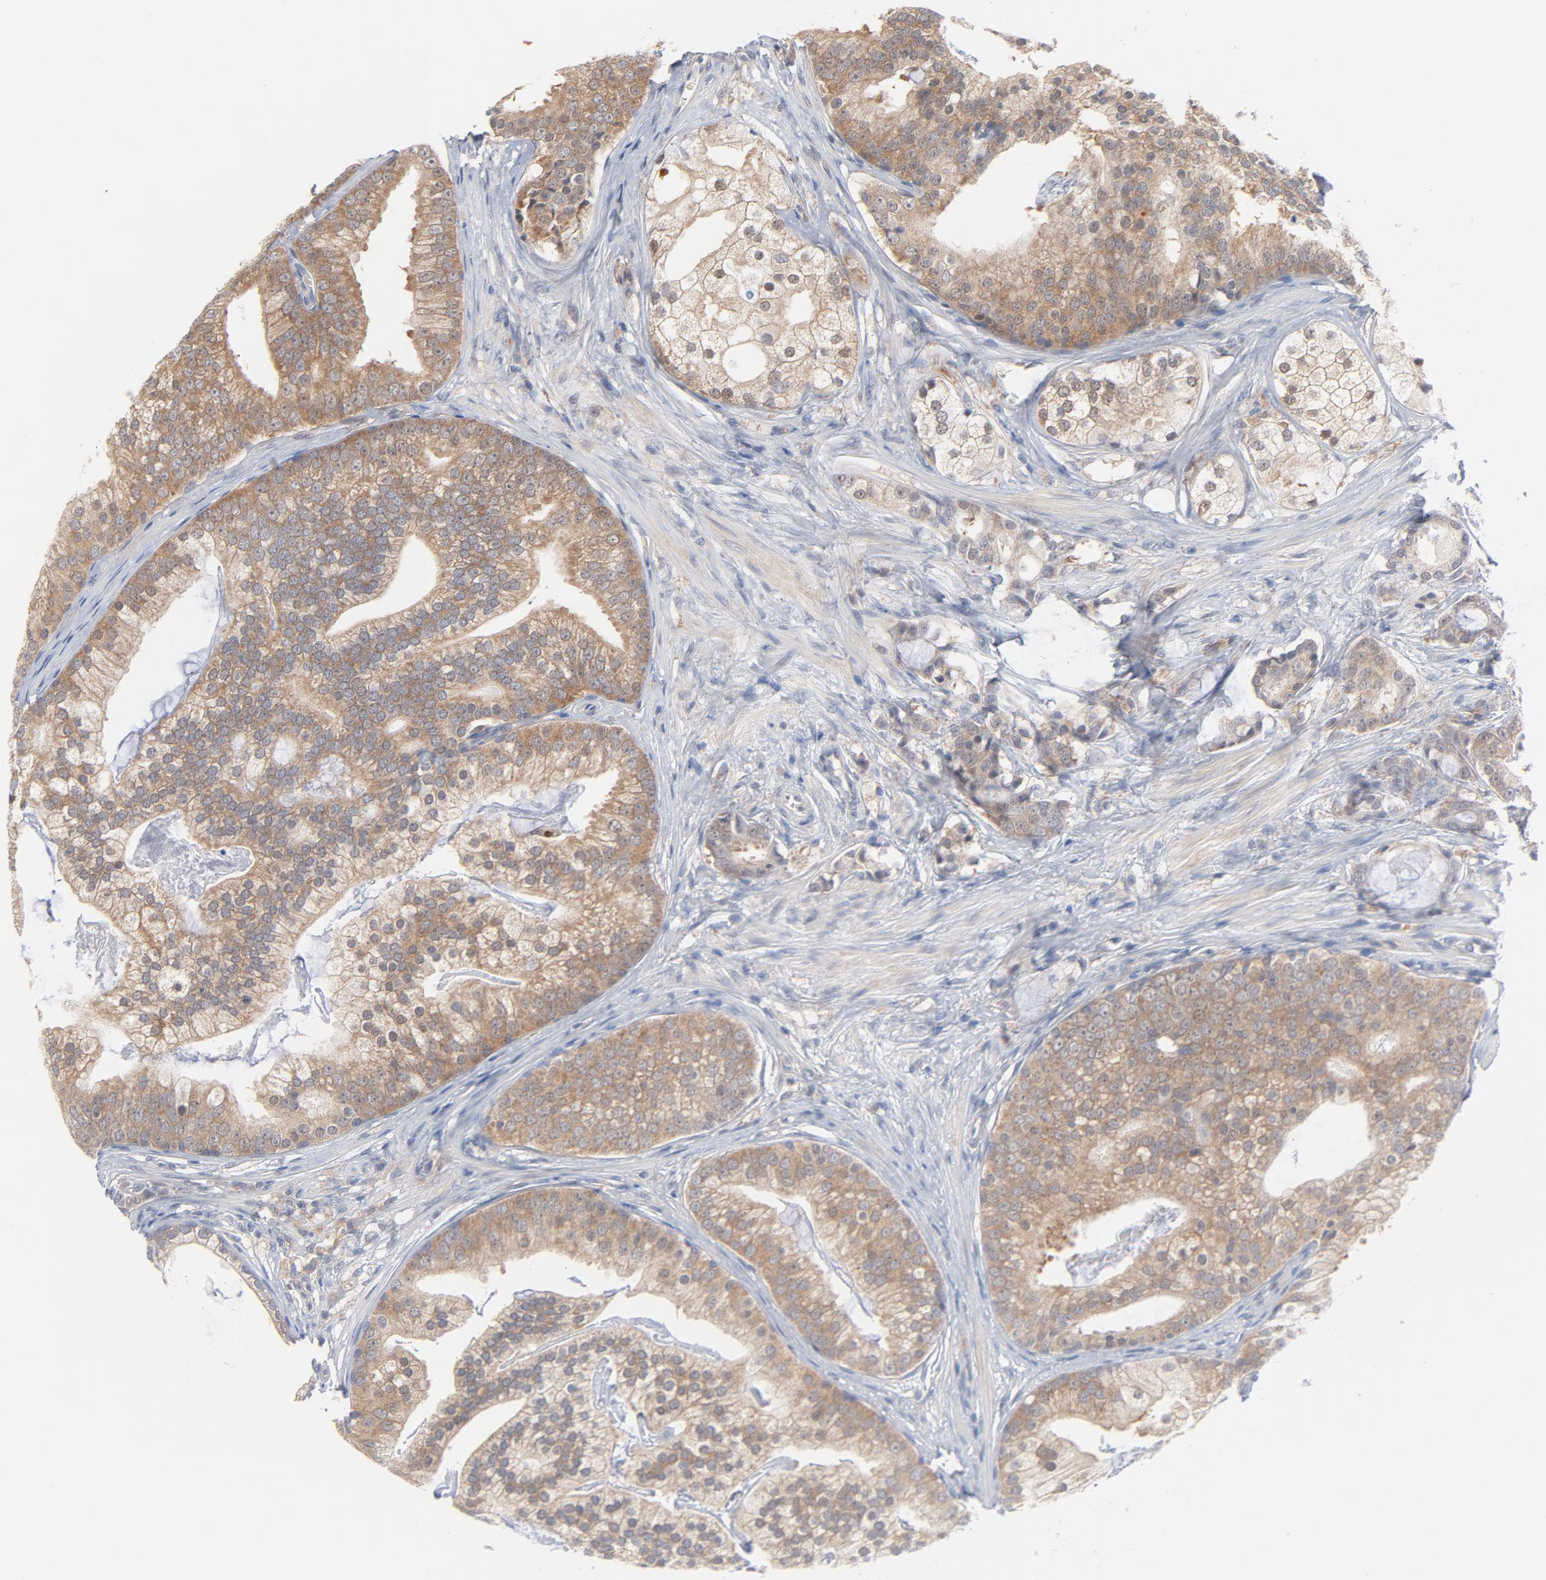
{"staining": {"intensity": "weak", "quantity": ">75%", "location": "cytoplasmic/membranous"}, "tissue": "prostate cancer", "cell_type": "Tumor cells", "image_type": "cancer", "snomed": [{"axis": "morphology", "description": "Adenocarcinoma, Low grade"}, {"axis": "topography", "description": "Prostate"}], "caption": "Immunohistochemistry (DAB (3,3'-diaminobenzidine)) staining of adenocarcinoma (low-grade) (prostate) displays weak cytoplasmic/membranous protein expression in approximately >75% of tumor cells. (brown staining indicates protein expression, while blue staining denotes nuclei).", "gene": "UBL4A", "patient": {"sex": "male", "age": 58}}